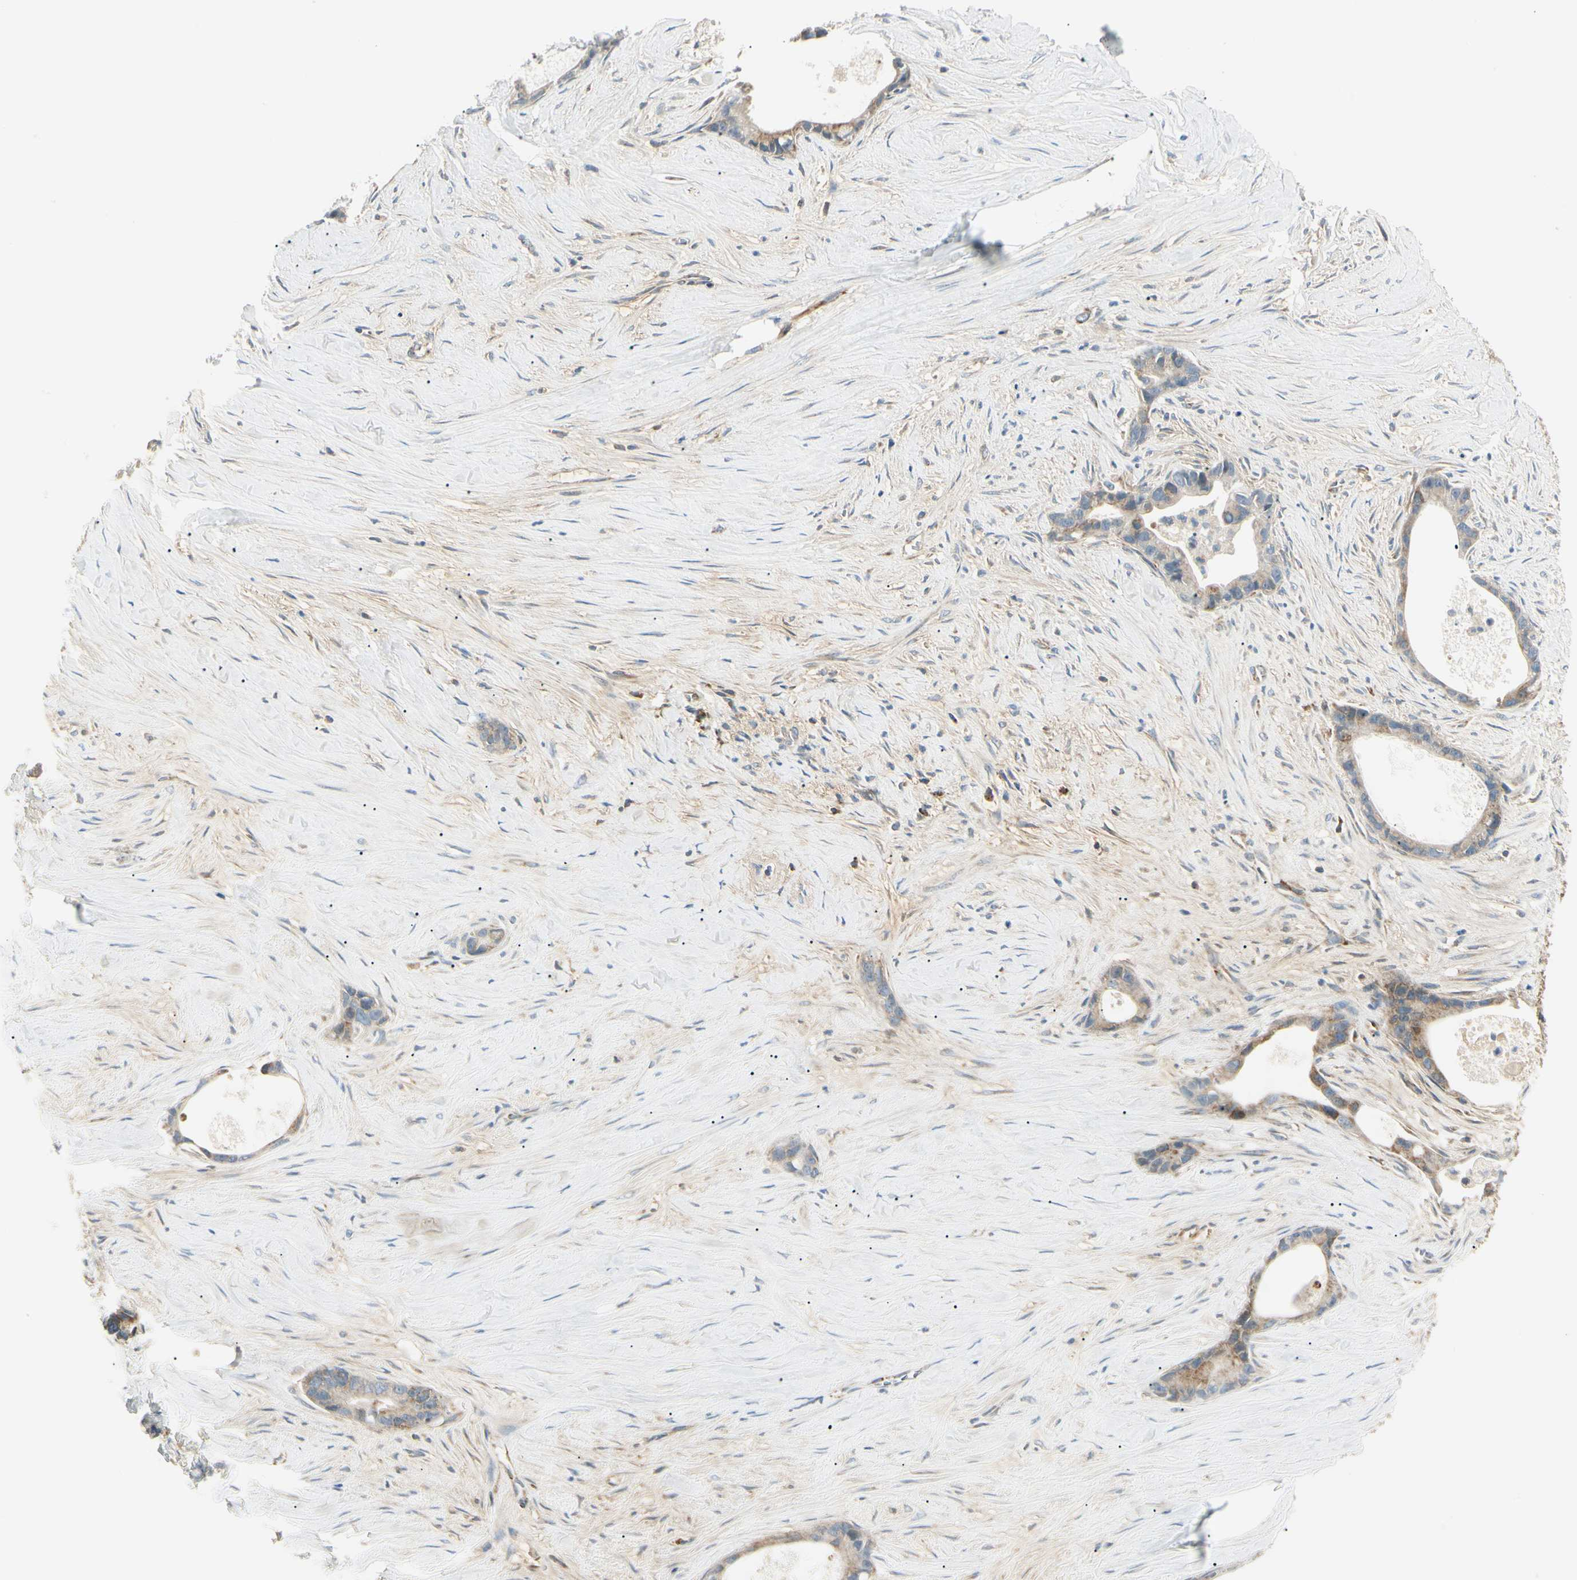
{"staining": {"intensity": "weak", "quantity": "25%-75%", "location": "cytoplasmic/membranous"}, "tissue": "liver cancer", "cell_type": "Tumor cells", "image_type": "cancer", "snomed": [{"axis": "morphology", "description": "Cholangiocarcinoma"}, {"axis": "topography", "description": "Liver"}], "caption": "An immunohistochemistry (IHC) image of neoplastic tissue is shown. Protein staining in brown highlights weak cytoplasmic/membranous positivity in liver cancer within tumor cells. (DAB IHC, brown staining for protein, blue staining for nuclei).", "gene": "TBC1D10A", "patient": {"sex": "female", "age": 55}}